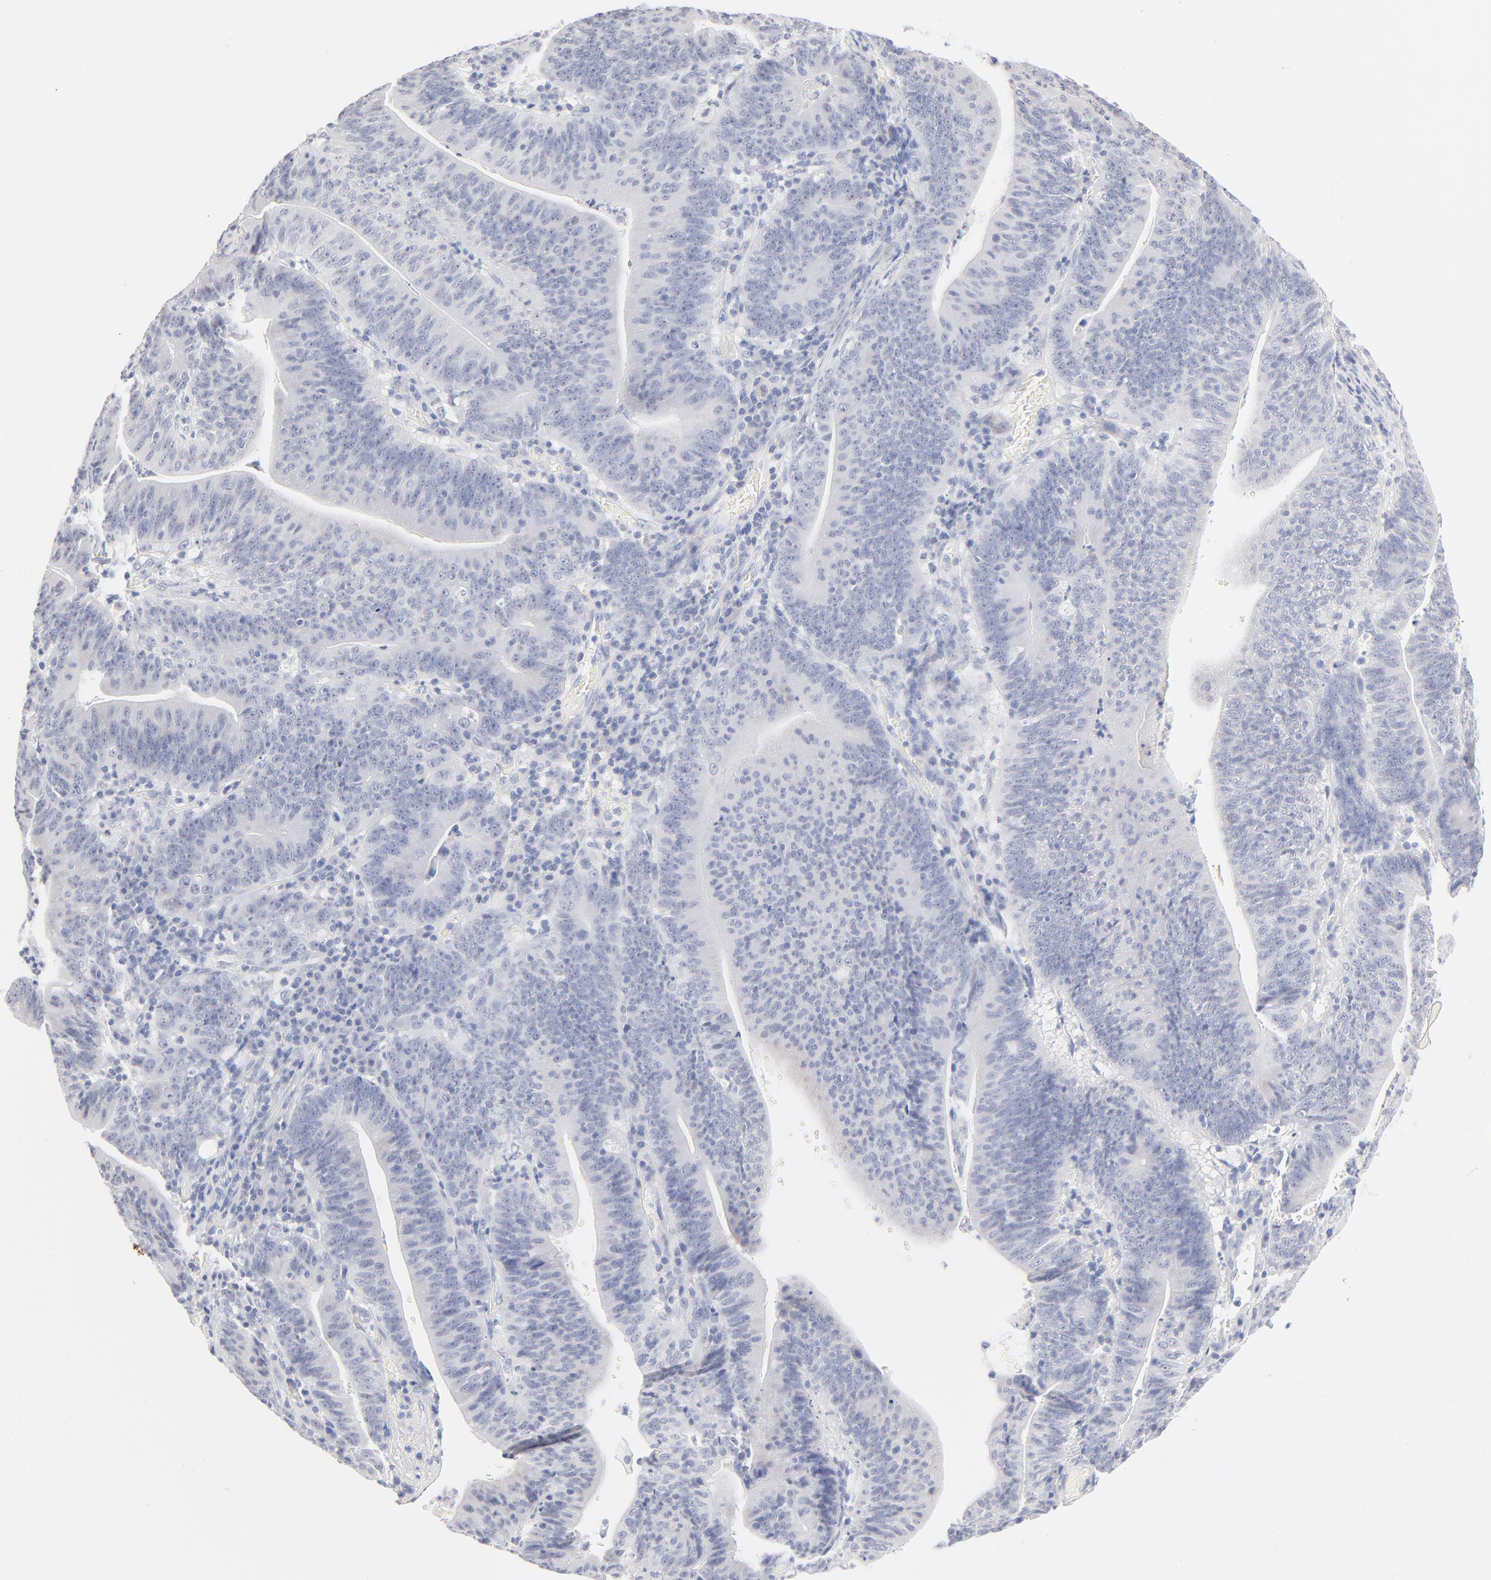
{"staining": {"intensity": "negative", "quantity": "none", "location": "none"}, "tissue": "stomach cancer", "cell_type": "Tumor cells", "image_type": "cancer", "snomed": [{"axis": "morphology", "description": "Adenocarcinoma, NOS"}, {"axis": "topography", "description": "Stomach, lower"}], "caption": "This is a image of immunohistochemistry staining of adenocarcinoma (stomach), which shows no positivity in tumor cells. (IHC, brightfield microscopy, high magnification).", "gene": "ONECUT1", "patient": {"sex": "female", "age": 86}}